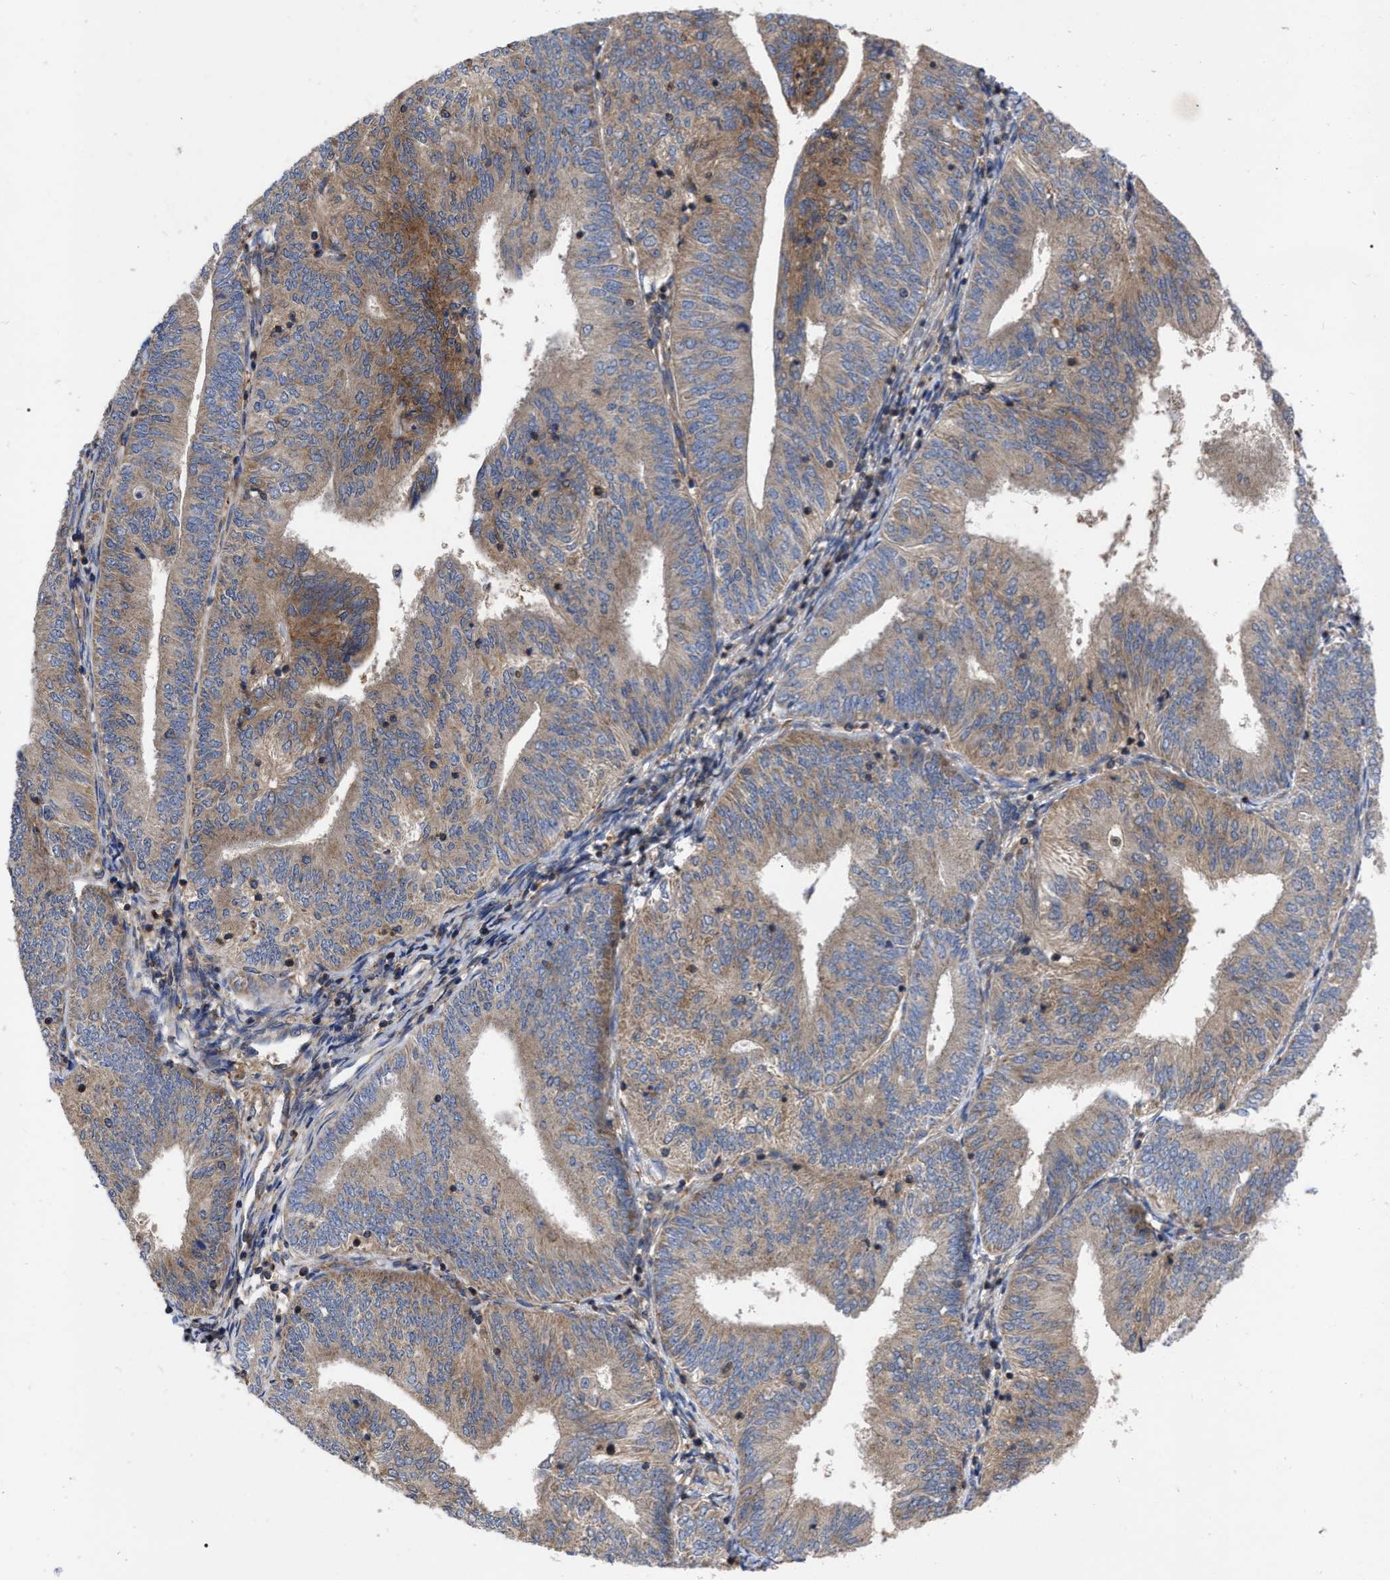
{"staining": {"intensity": "moderate", "quantity": ">75%", "location": "cytoplasmic/membranous"}, "tissue": "endometrial cancer", "cell_type": "Tumor cells", "image_type": "cancer", "snomed": [{"axis": "morphology", "description": "Adenocarcinoma, NOS"}, {"axis": "topography", "description": "Endometrium"}], "caption": "Brown immunohistochemical staining in human endometrial cancer (adenocarcinoma) reveals moderate cytoplasmic/membranous expression in about >75% of tumor cells.", "gene": "CDKN2C", "patient": {"sex": "female", "age": 58}}